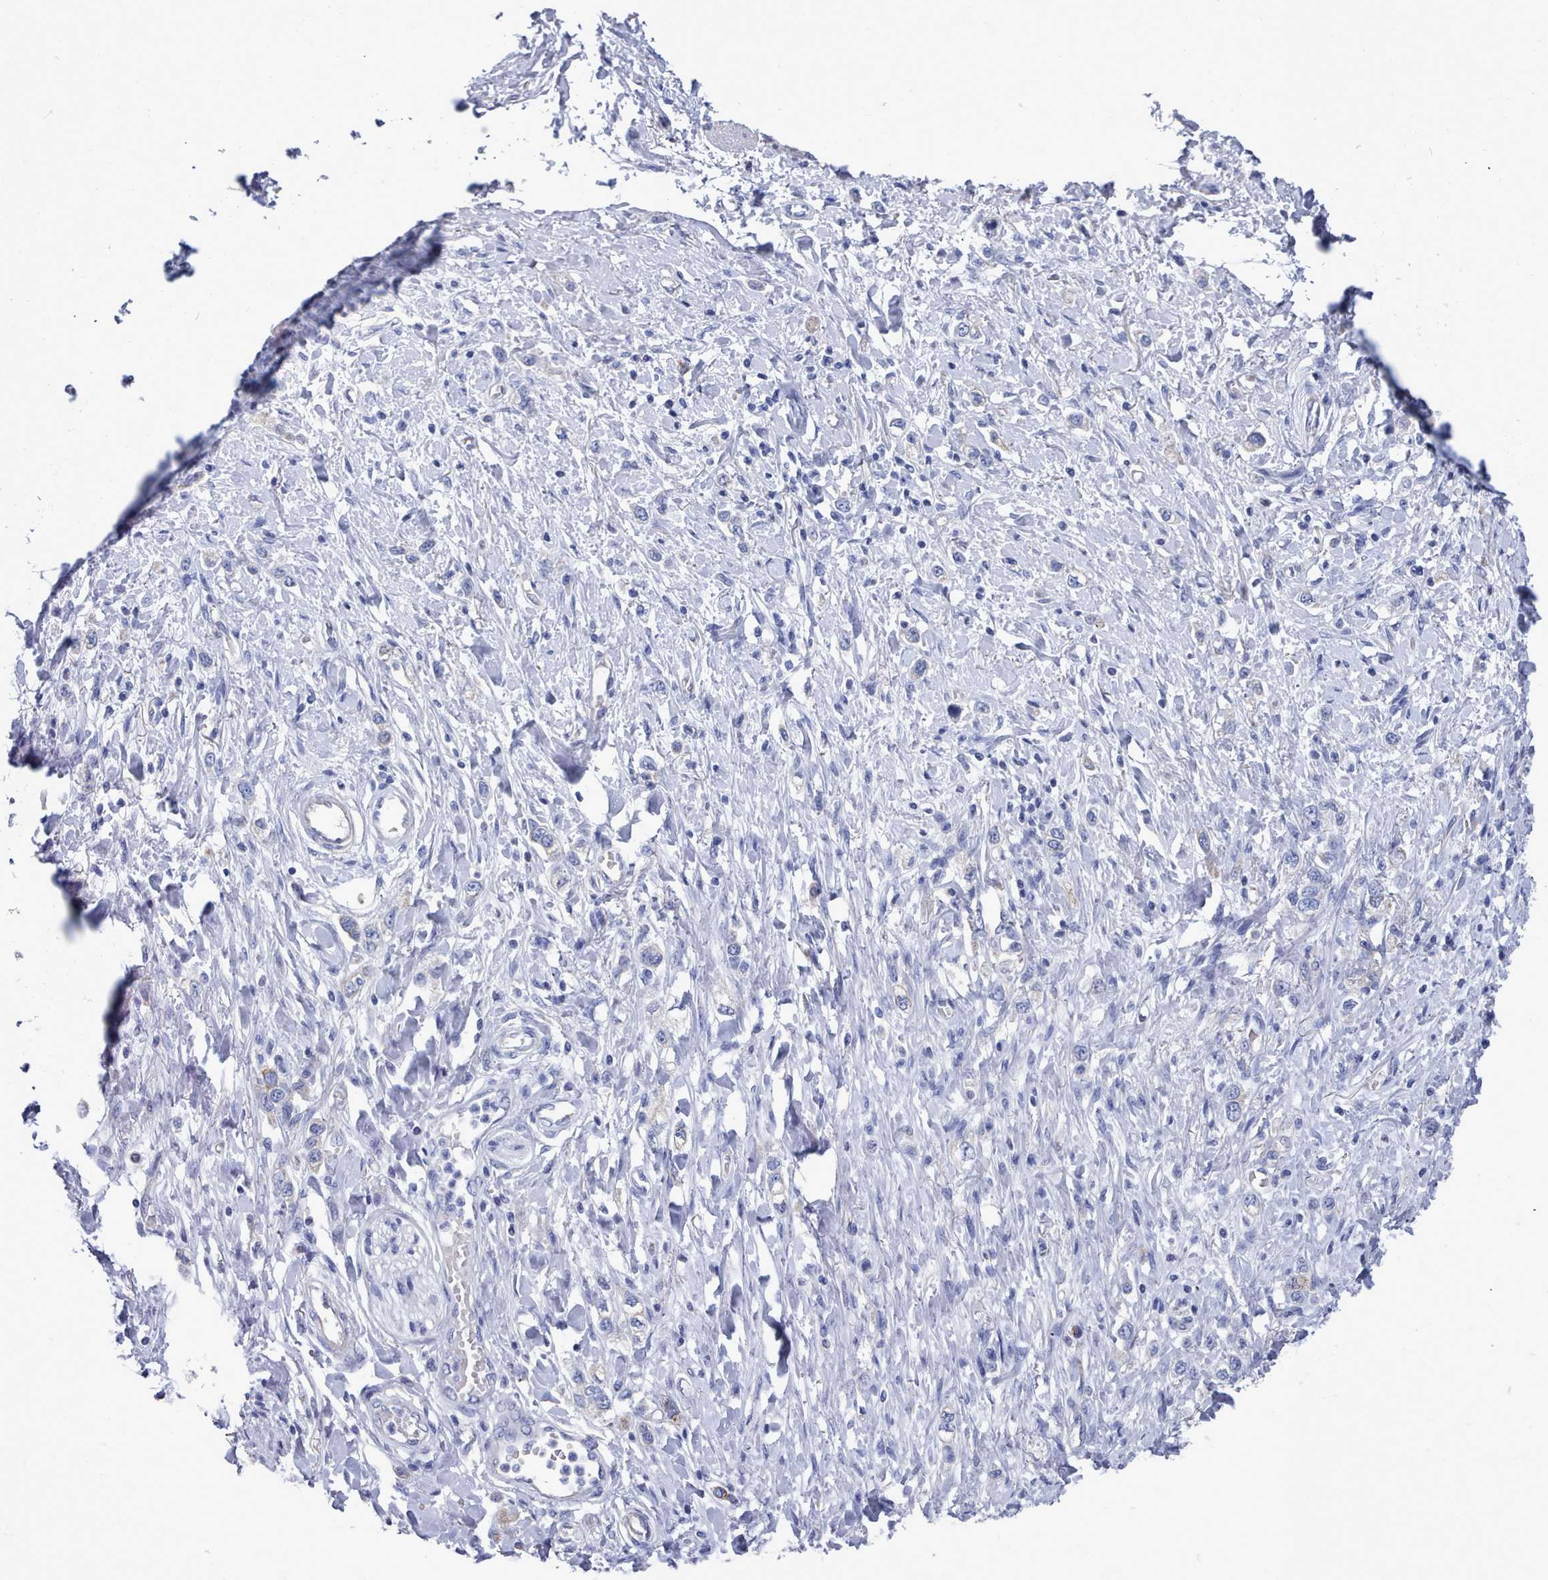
{"staining": {"intensity": "negative", "quantity": "none", "location": "none"}, "tissue": "stomach cancer", "cell_type": "Tumor cells", "image_type": "cancer", "snomed": [{"axis": "morphology", "description": "Adenocarcinoma, NOS"}, {"axis": "topography", "description": "Stomach"}], "caption": "This is a micrograph of IHC staining of adenocarcinoma (stomach), which shows no expression in tumor cells. The staining was performed using DAB (3,3'-diaminobenzidine) to visualize the protein expression in brown, while the nuclei were stained in blue with hematoxylin (Magnification: 20x).", "gene": "PDE4C", "patient": {"sex": "female", "age": 65}}